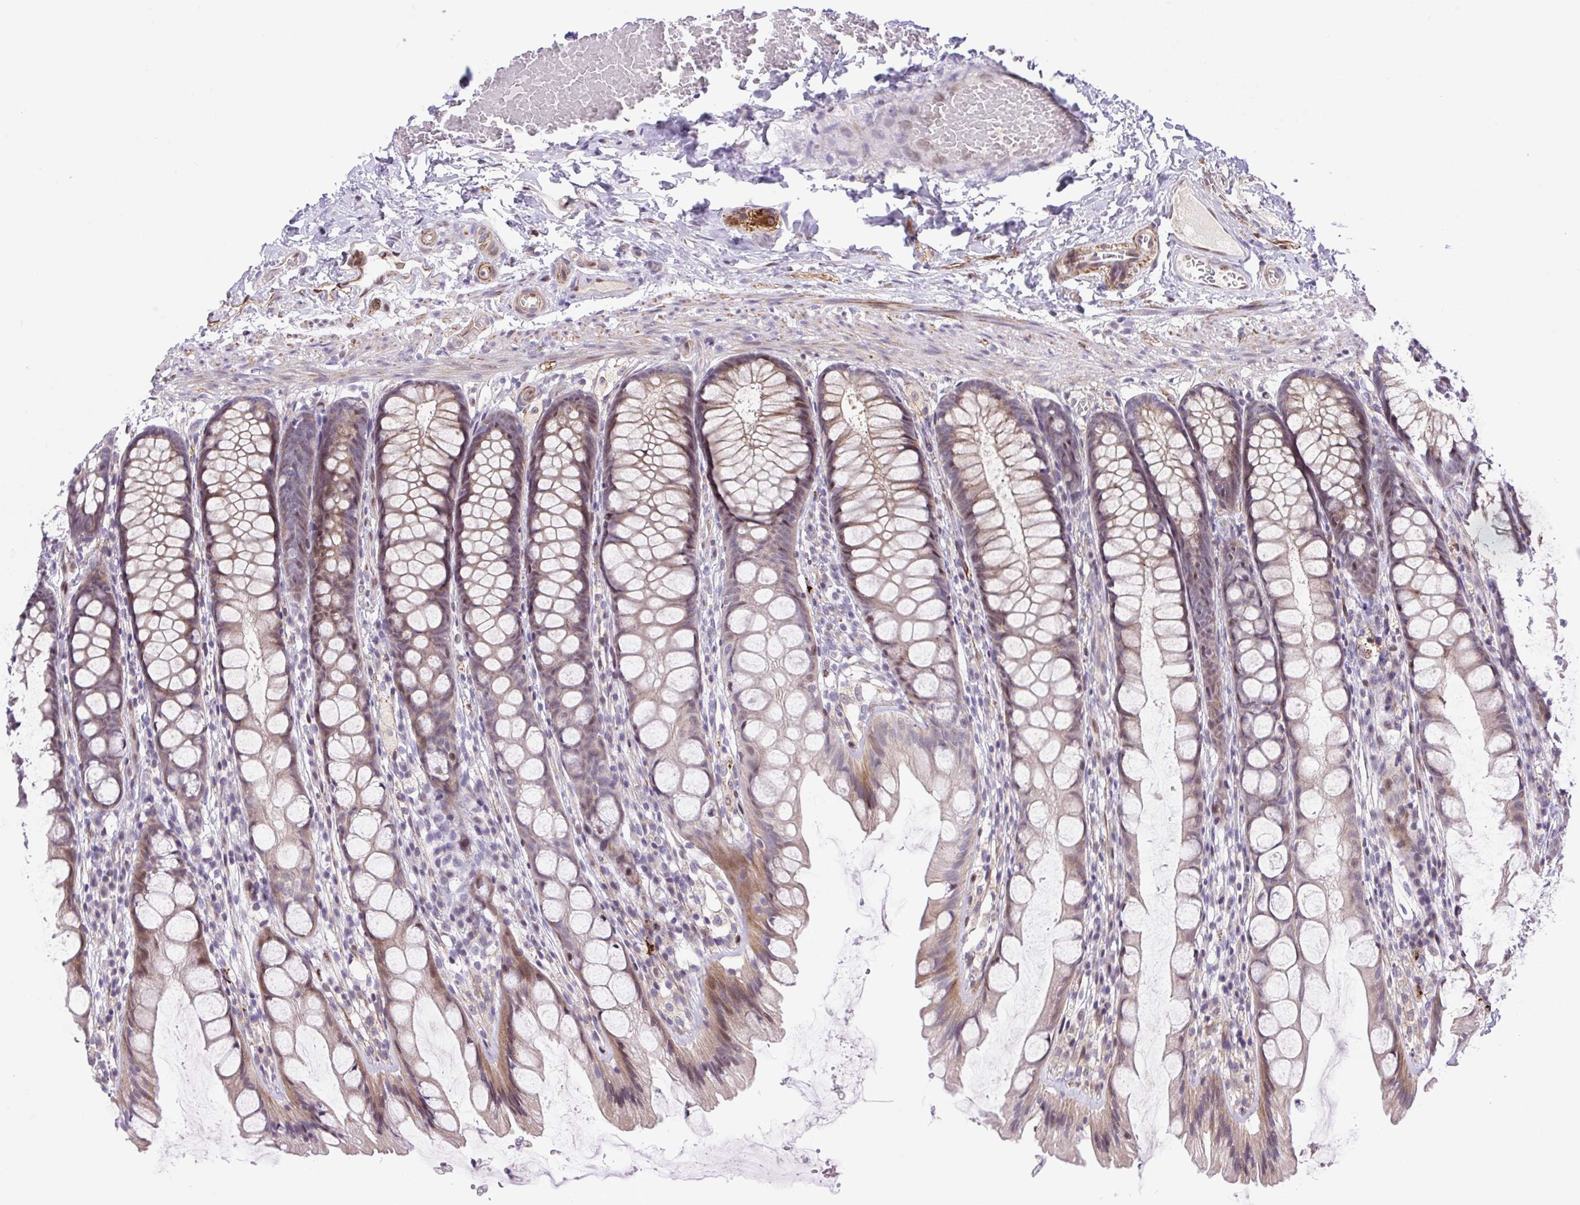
{"staining": {"intensity": "weak", "quantity": ">75%", "location": "cytoplasmic/membranous"}, "tissue": "colon", "cell_type": "Endothelial cells", "image_type": "normal", "snomed": [{"axis": "morphology", "description": "Normal tissue, NOS"}, {"axis": "topography", "description": "Colon"}], "caption": "A high-resolution photomicrograph shows IHC staining of normal colon, which shows weak cytoplasmic/membranous expression in about >75% of endothelial cells.", "gene": "ERG", "patient": {"sex": "male", "age": 47}}